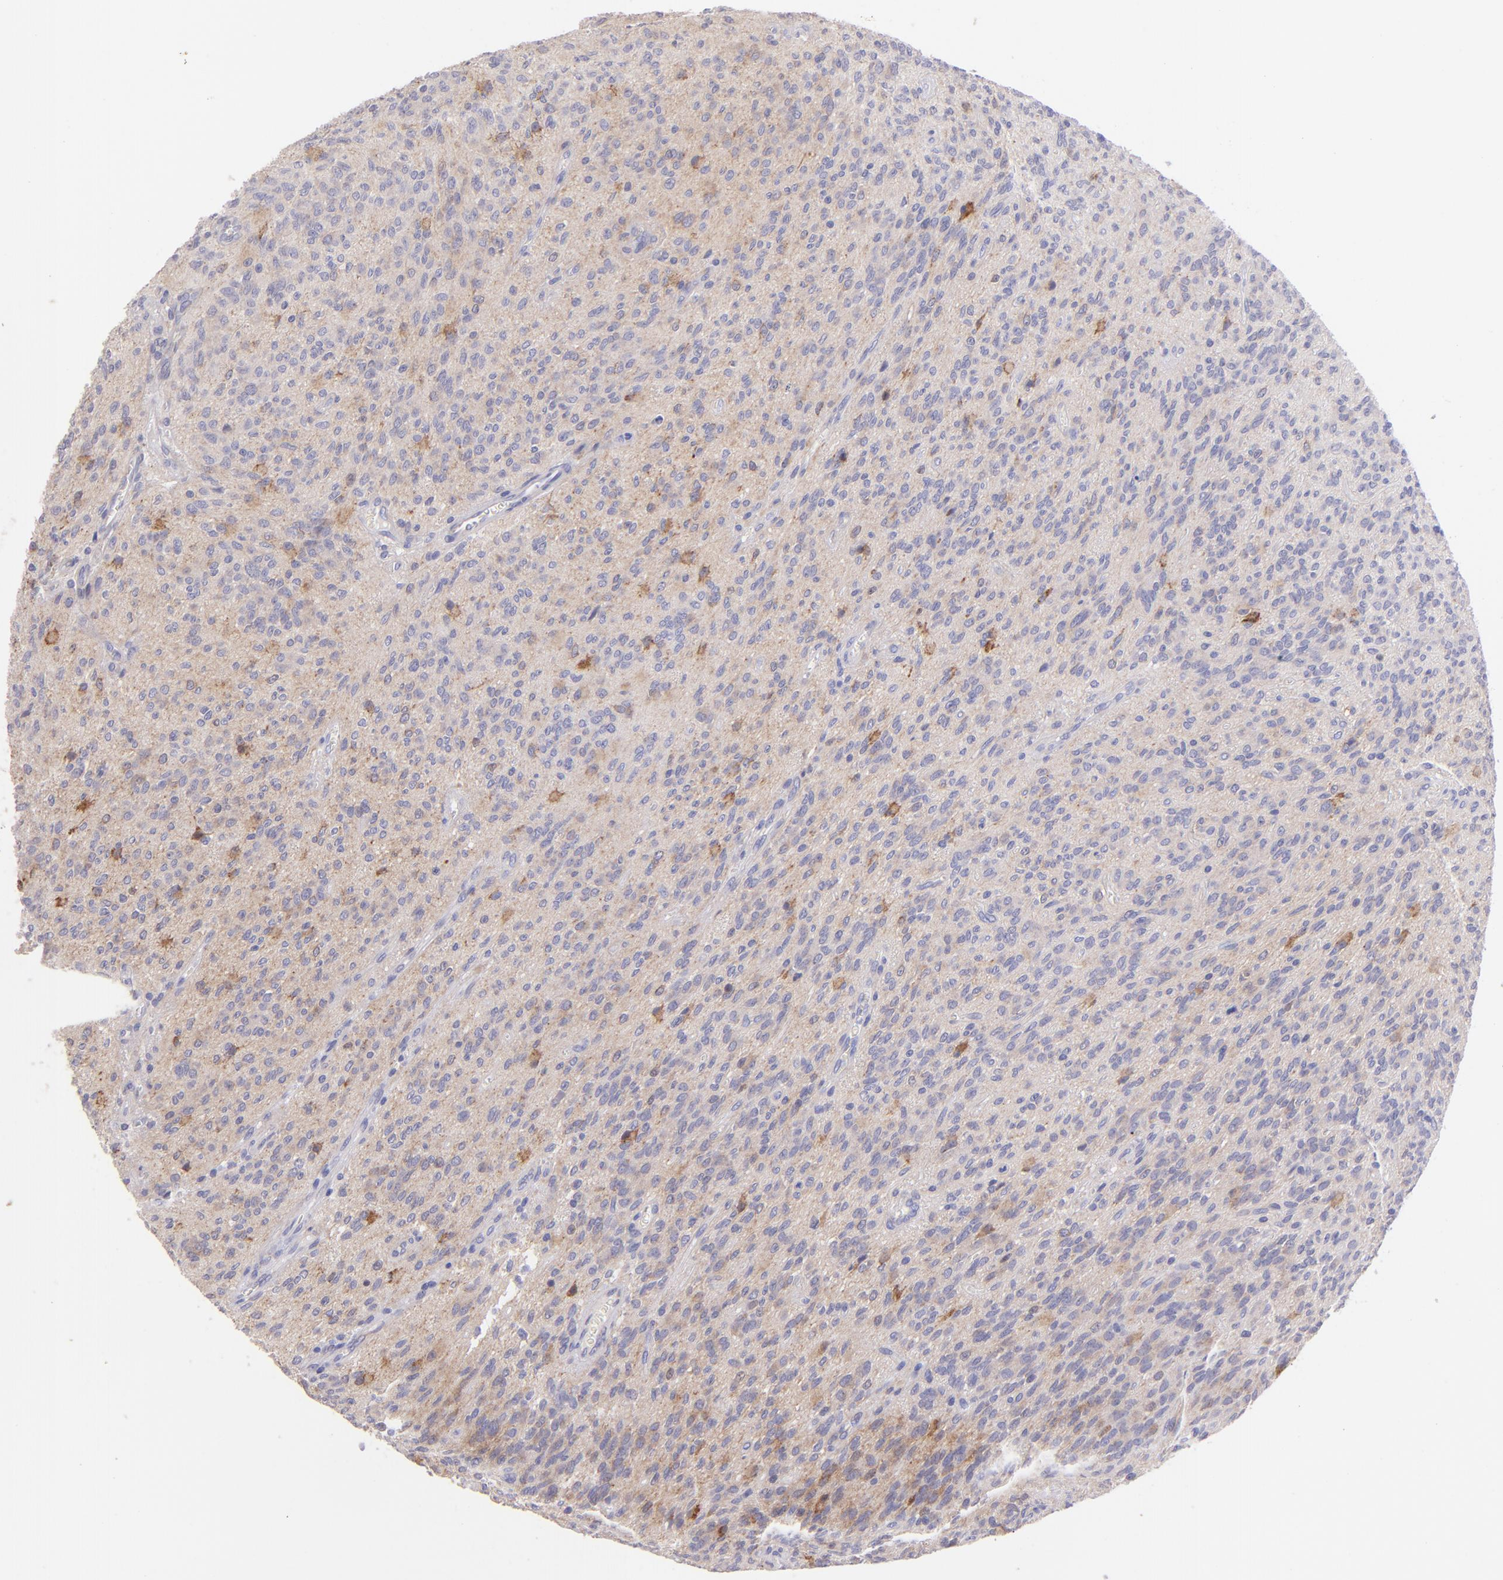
{"staining": {"intensity": "negative", "quantity": "none", "location": "none"}, "tissue": "glioma", "cell_type": "Tumor cells", "image_type": "cancer", "snomed": [{"axis": "morphology", "description": "Glioma, malignant, Low grade"}, {"axis": "topography", "description": "Brain"}], "caption": "Histopathology image shows no significant protein positivity in tumor cells of malignant glioma (low-grade).", "gene": "SH2D4A", "patient": {"sex": "female", "age": 15}}